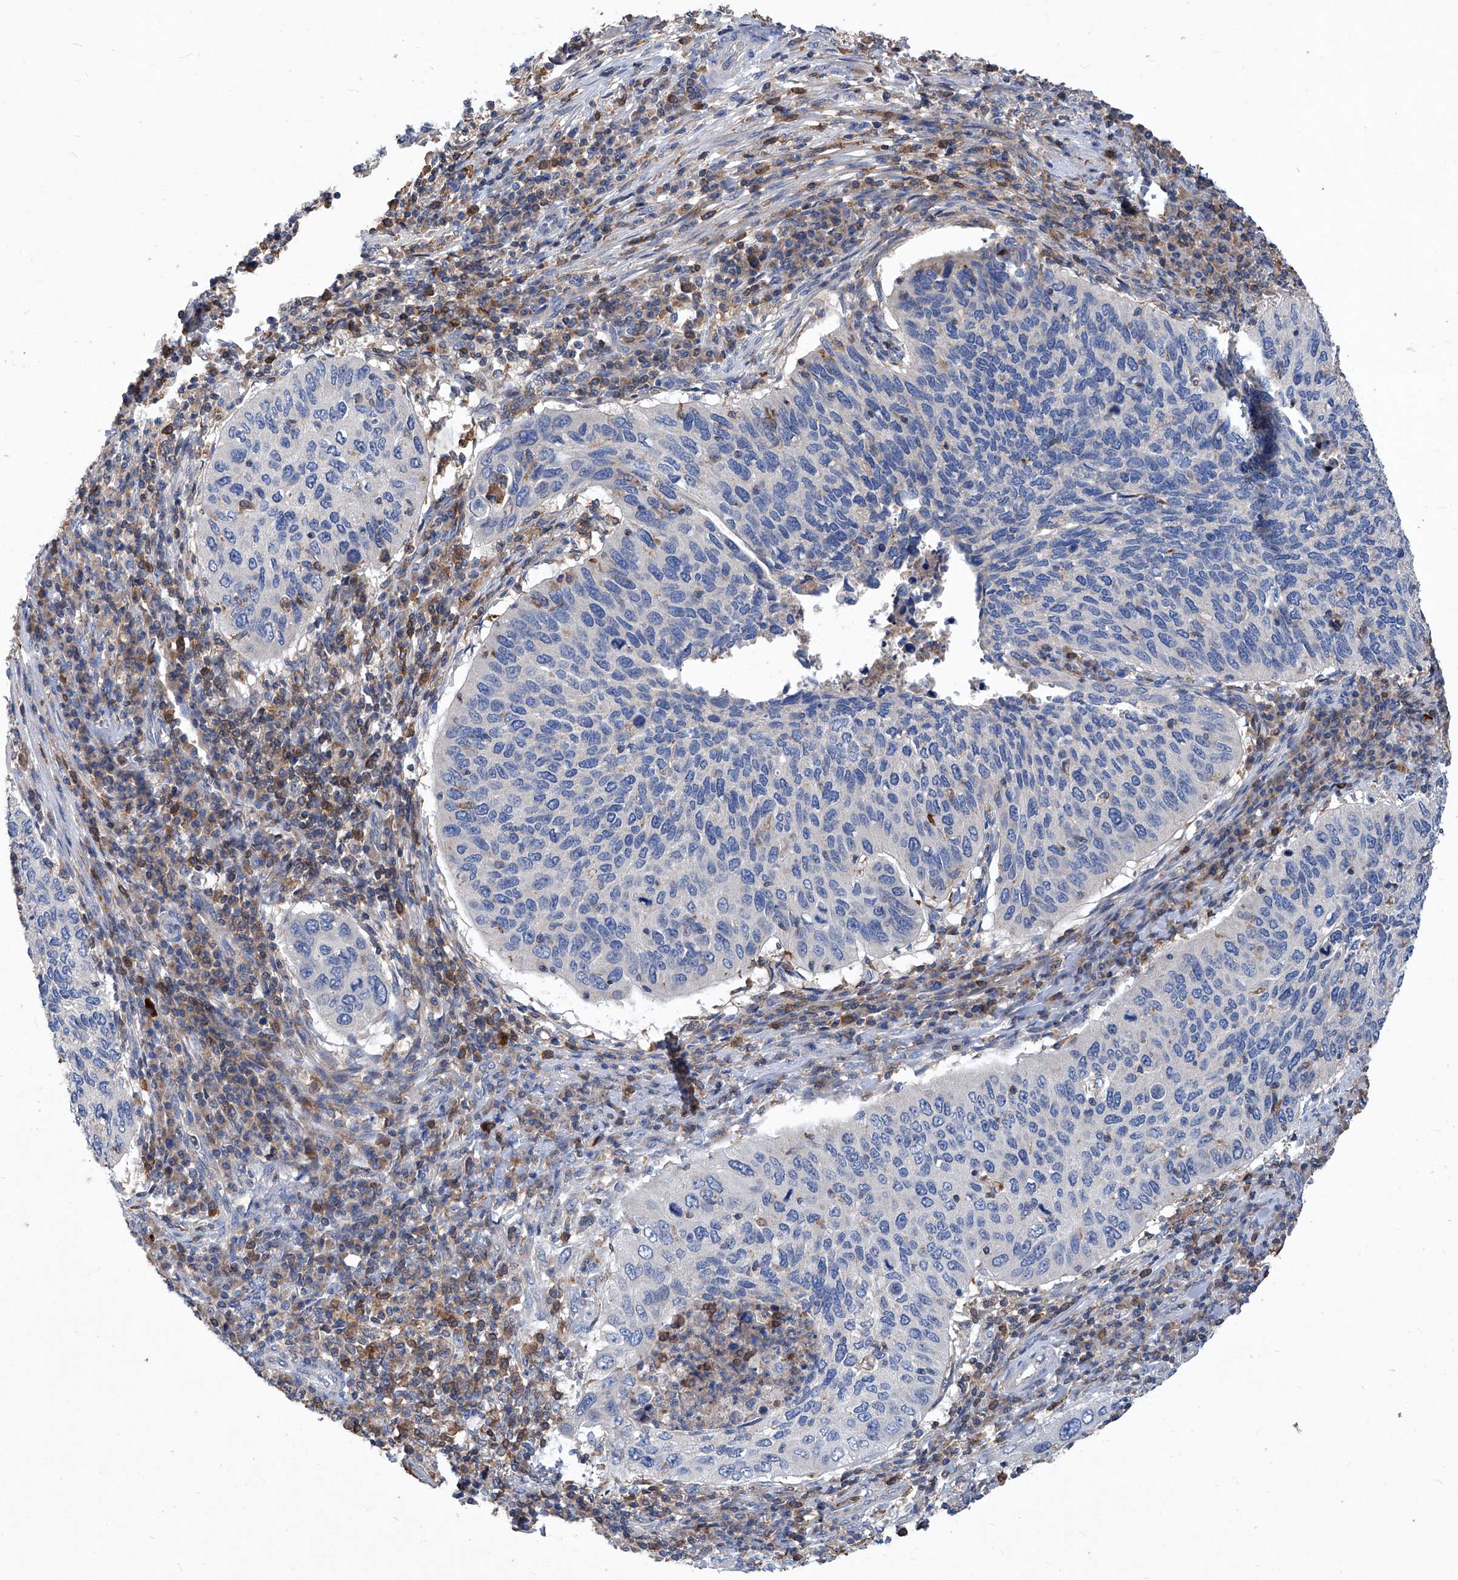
{"staining": {"intensity": "negative", "quantity": "none", "location": "none"}, "tissue": "cervical cancer", "cell_type": "Tumor cells", "image_type": "cancer", "snomed": [{"axis": "morphology", "description": "Squamous cell carcinoma, NOS"}, {"axis": "topography", "description": "Cervix"}], "caption": "This histopathology image is of squamous cell carcinoma (cervical) stained with immunohistochemistry (IHC) to label a protein in brown with the nuclei are counter-stained blue. There is no positivity in tumor cells.", "gene": "EPHA8", "patient": {"sex": "female", "age": 38}}